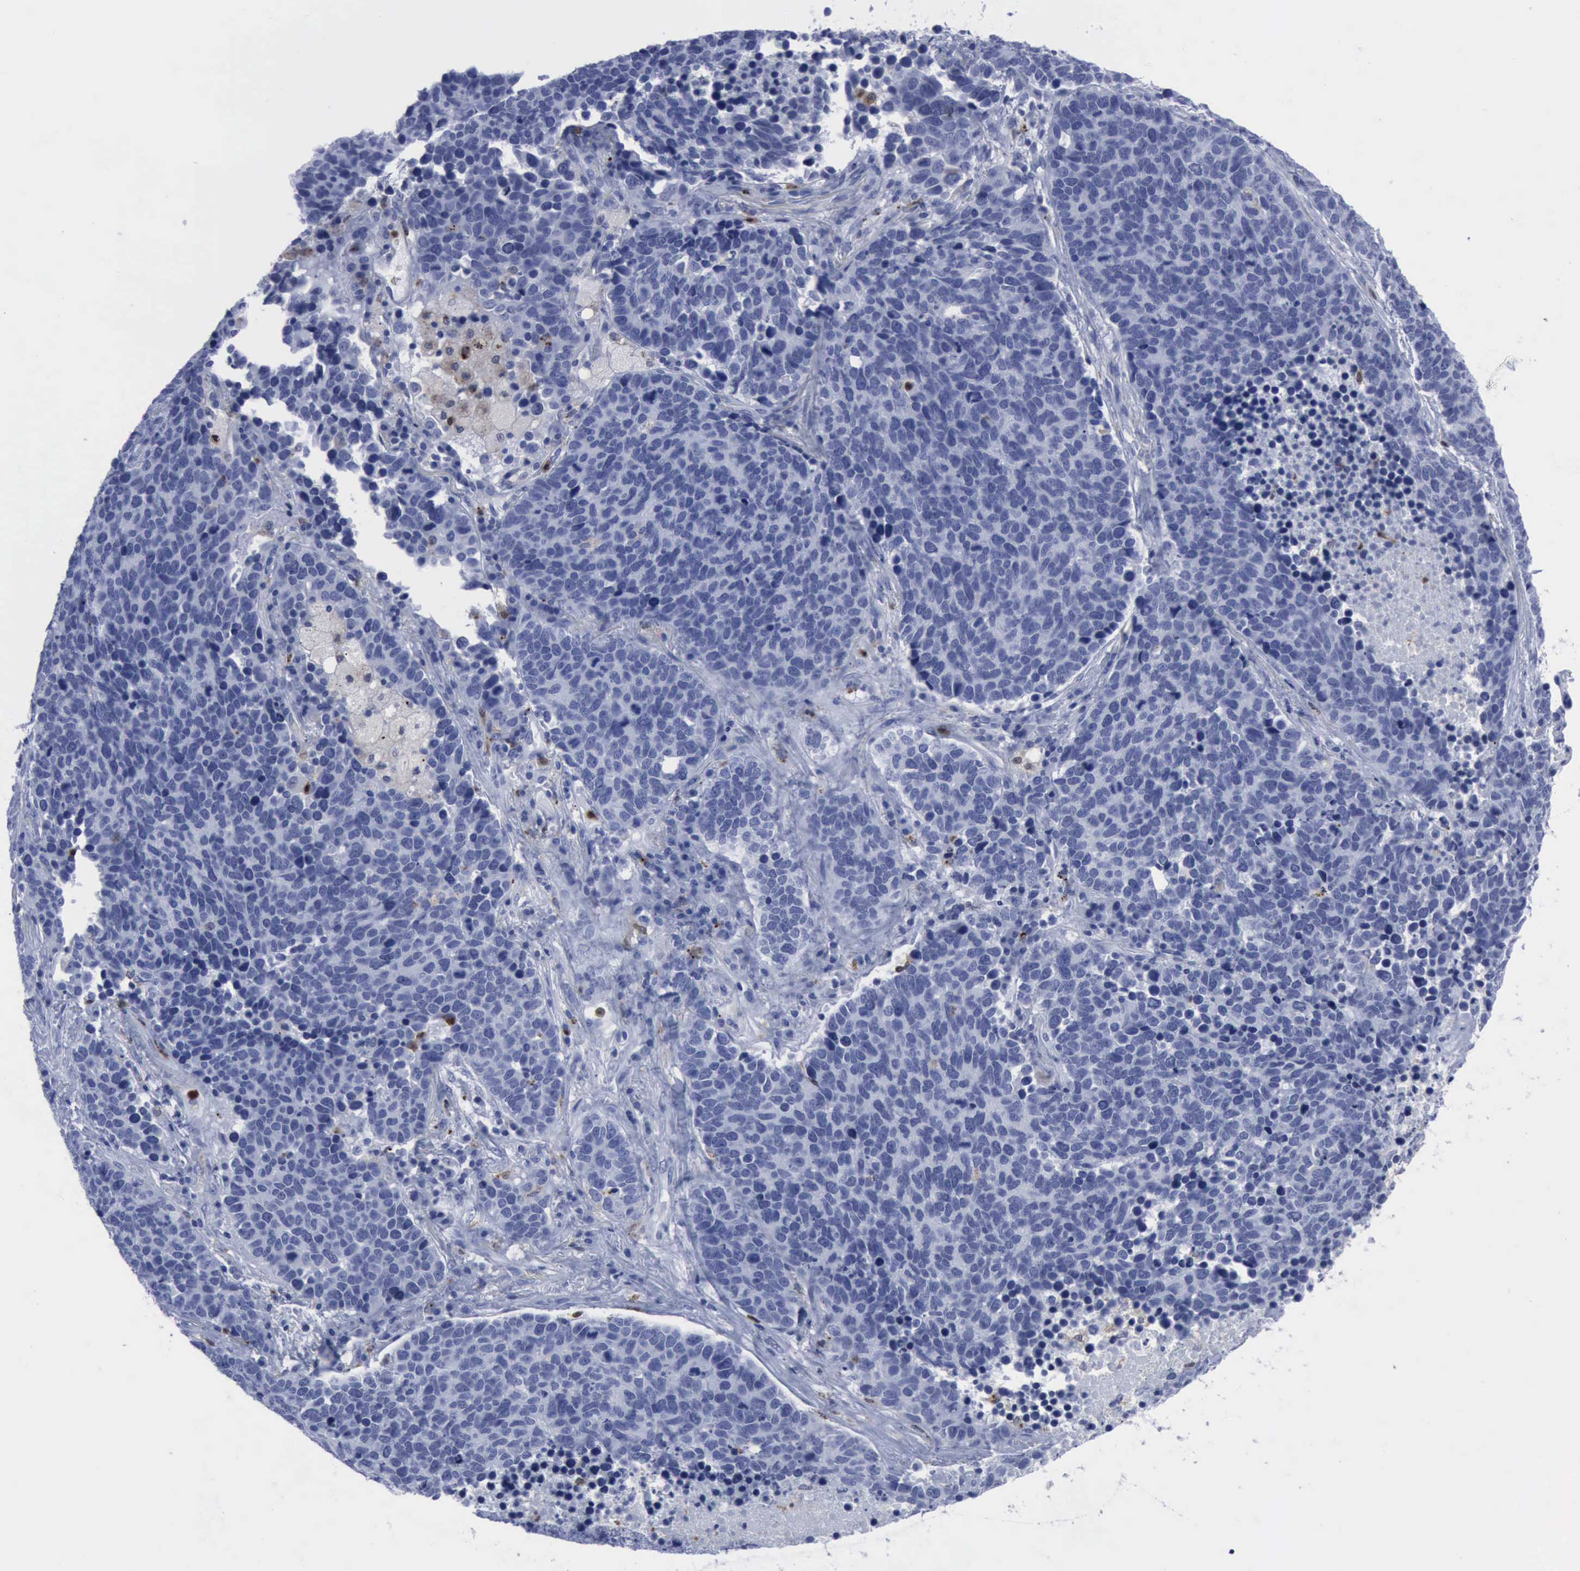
{"staining": {"intensity": "negative", "quantity": "none", "location": "none"}, "tissue": "lung cancer", "cell_type": "Tumor cells", "image_type": "cancer", "snomed": [{"axis": "morphology", "description": "Neoplasm, malignant, NOS"}, {"axis": "topography", "description": "Lung"}], "caption": "A high-resolution histopathology image shows immunohistochemistry (IHC) staining of neoplasm (malignant) (lung), which demonstrates no significant positivity in tumor cells.", "gene": "CSTA", "patient": {"sex": "female", "age": 75}}